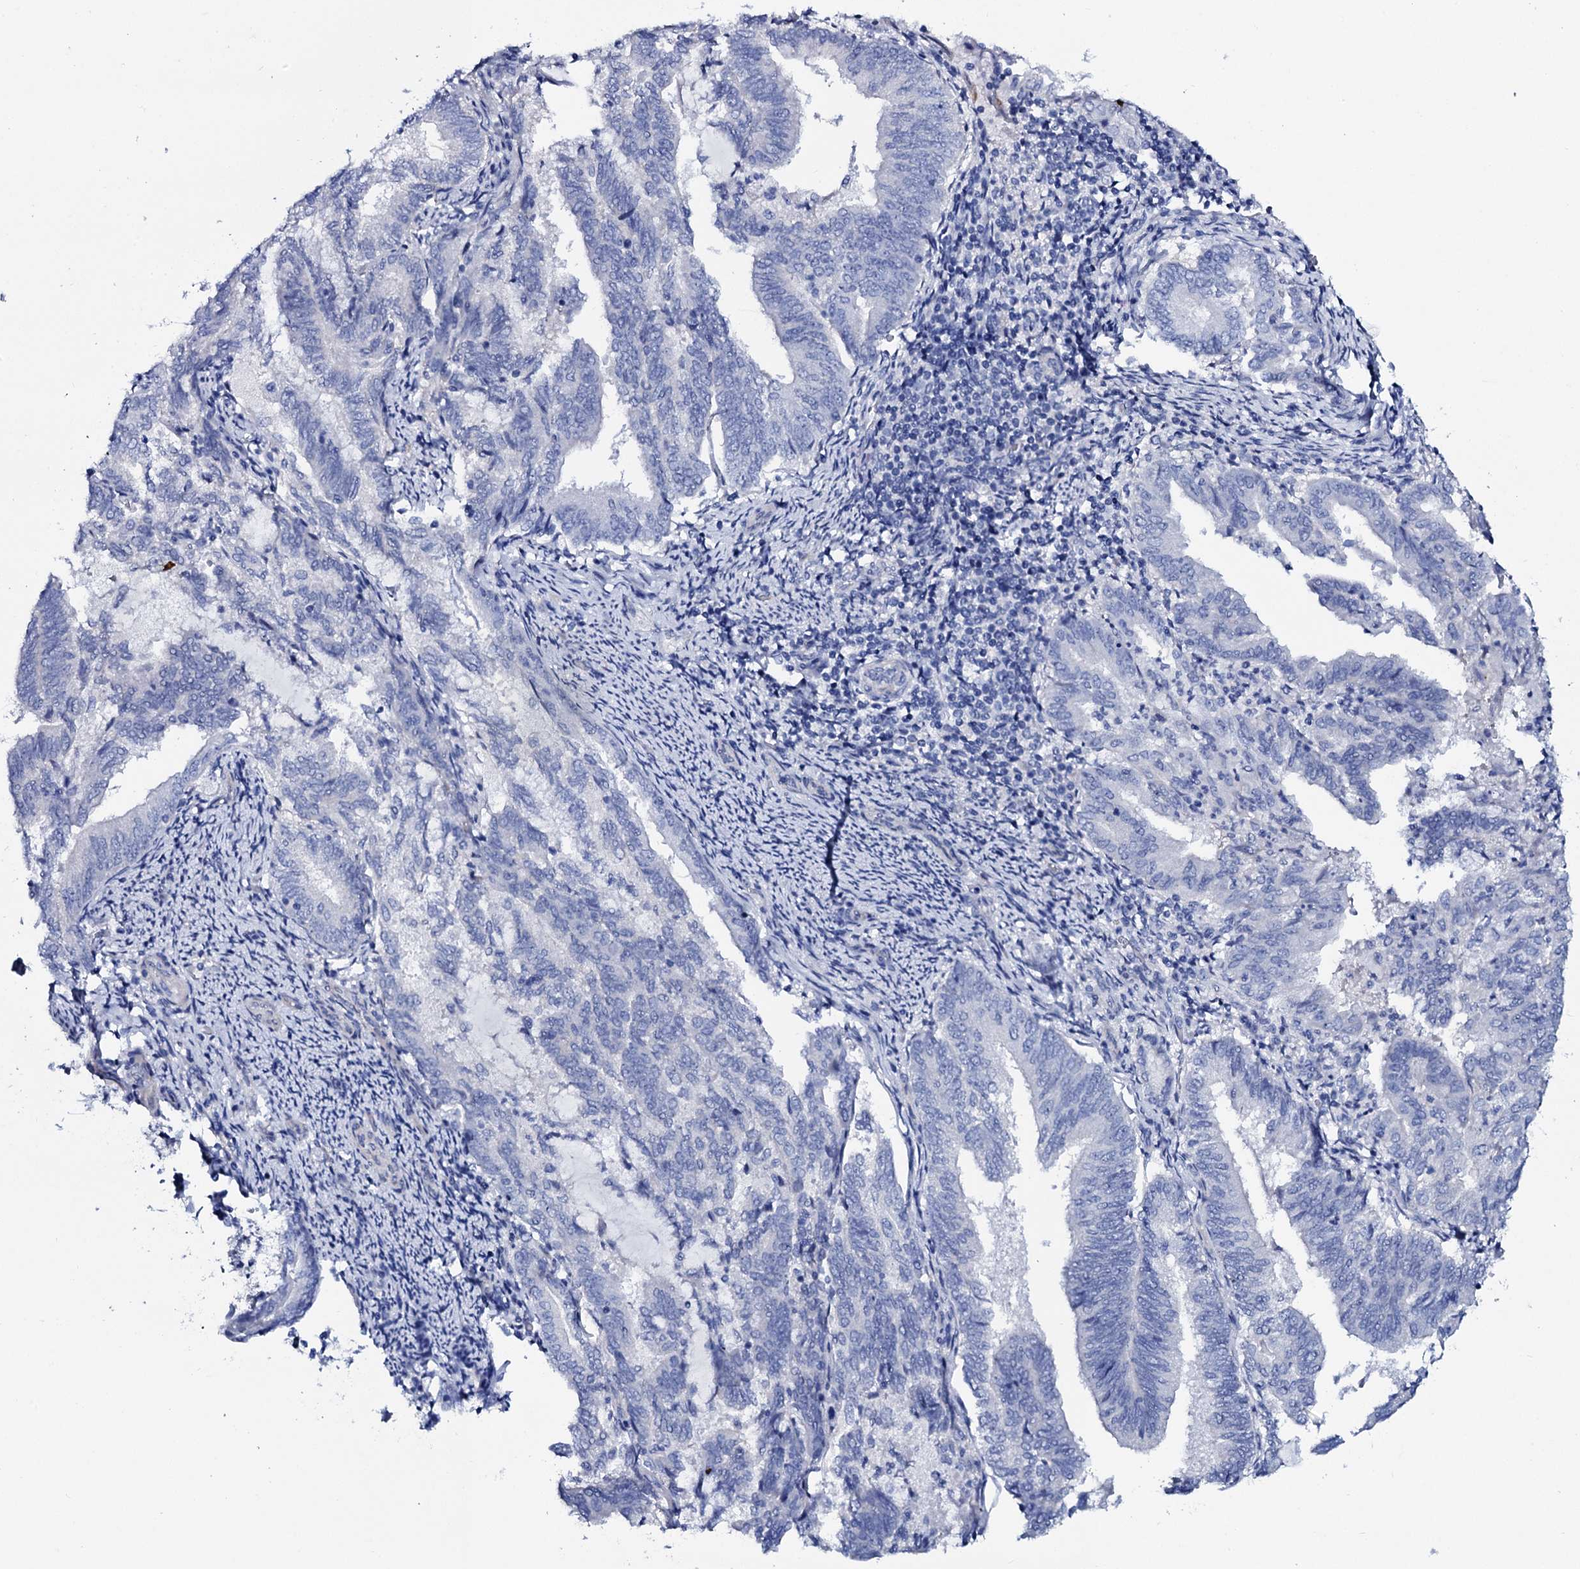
{"staining": {"intensity": "negative", "quantity": "none", "location": "none"}, "tissue": "endometrial cancer", "cell_type": "Tumor cells", "image_type": "cancer", "snomed": [{"axis": "morphology", "description": "Adenocarcinoma, NOS"}, {"axis": "topography", "description": "Endometrium"}], "caption": "The histopathology image demonstrates no significant expression in tumor cells of adenocarcinoma (endometrial).", "gene": "GYS2", "patient": {"sex": "female", "age": 80}}